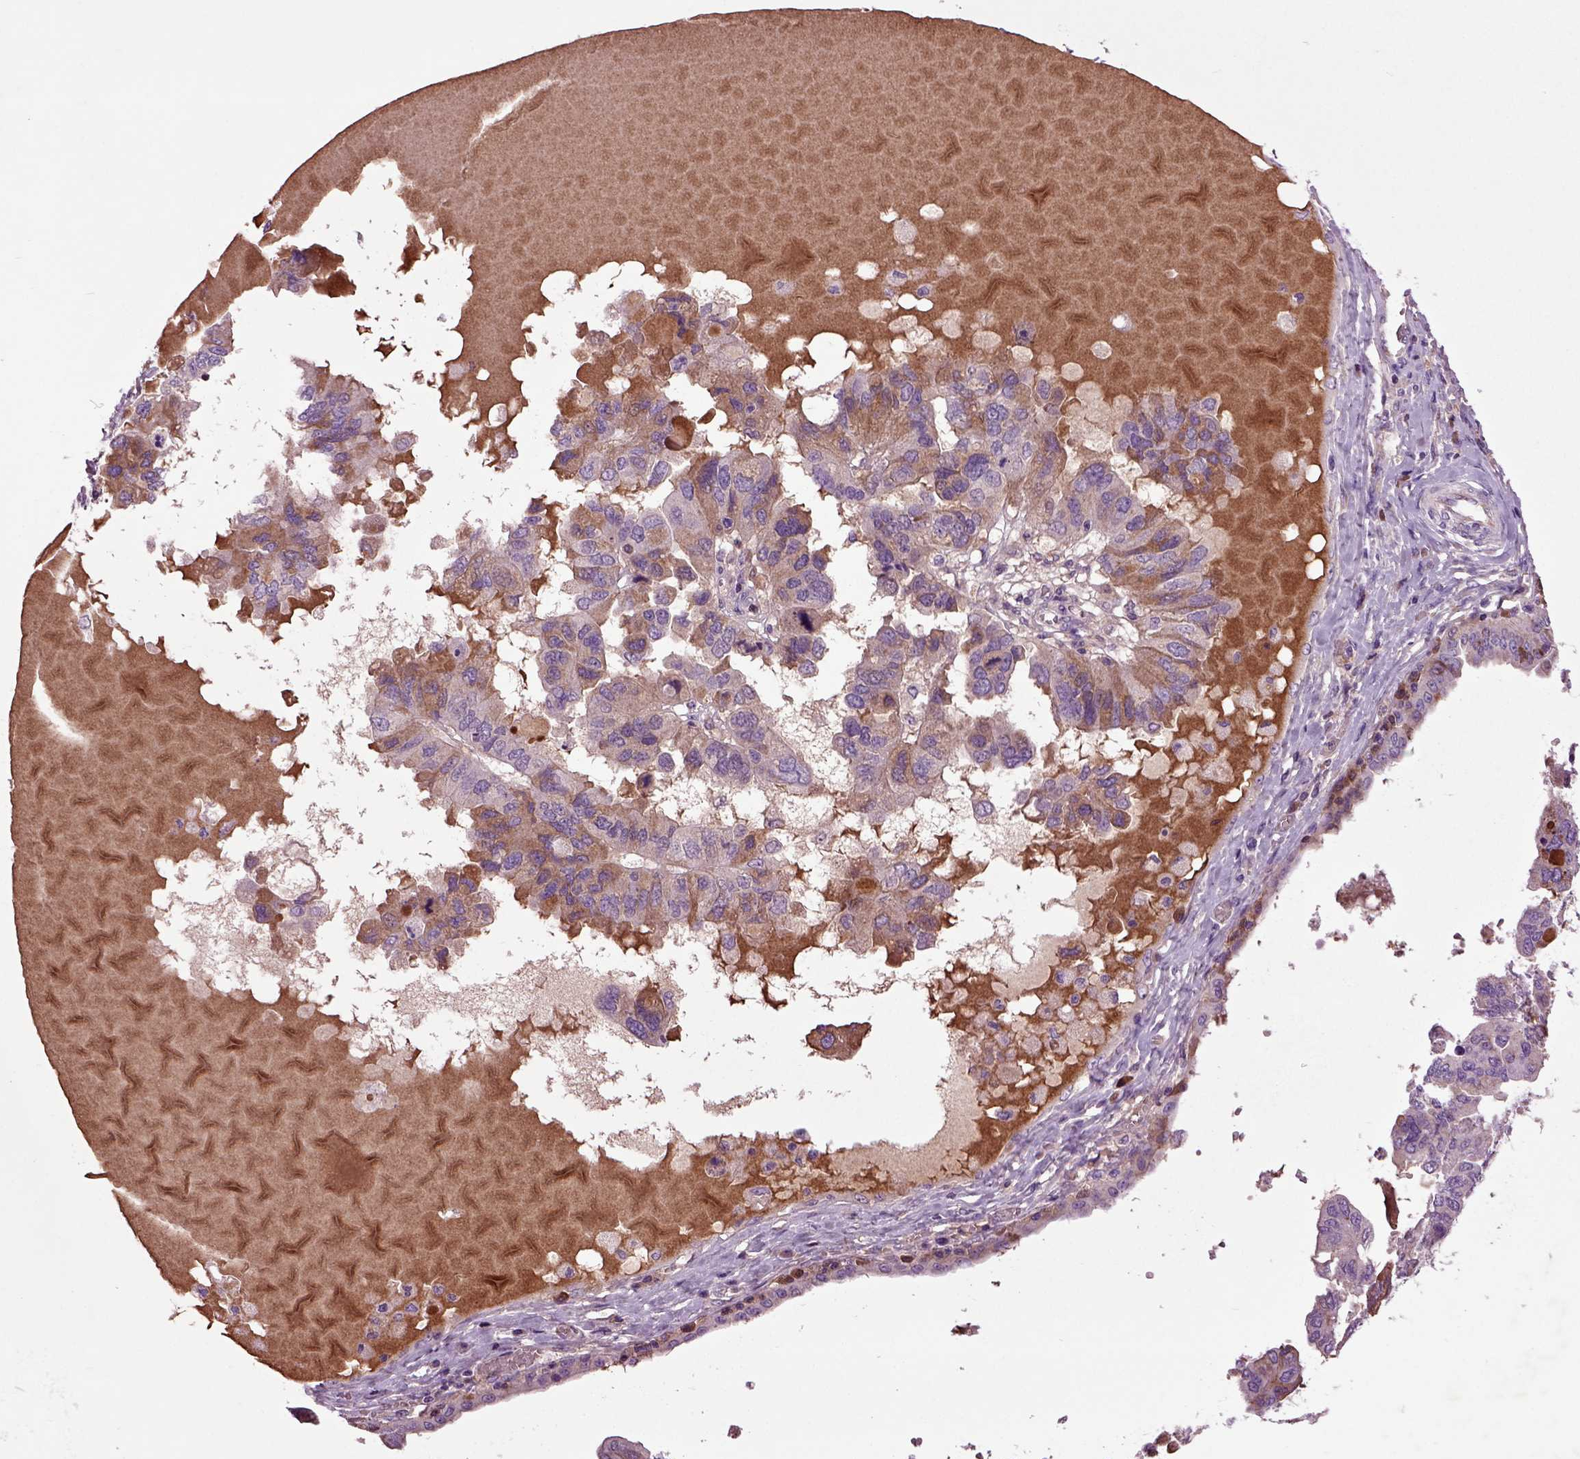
{"staining": {"intensity": "negative", "quantity": "none", "location": "none"}, "tissue": "ovarian cancer", "cell_type": "Tumor cells", "image_type": "cancer", "snomed": [{"axis": "morphology", "description": "Cystadenocarcinoma, serous, NOS"}, {"axis": "topography", "description": "Ovary"}], "caption": "Immunohistochemical staining of ovarian cancer (serous cystadenocarcinoma) reveals no significant staining in tumor cells.", "gene": "SPON1", "patient": {"sex": "female", "age": 79}}